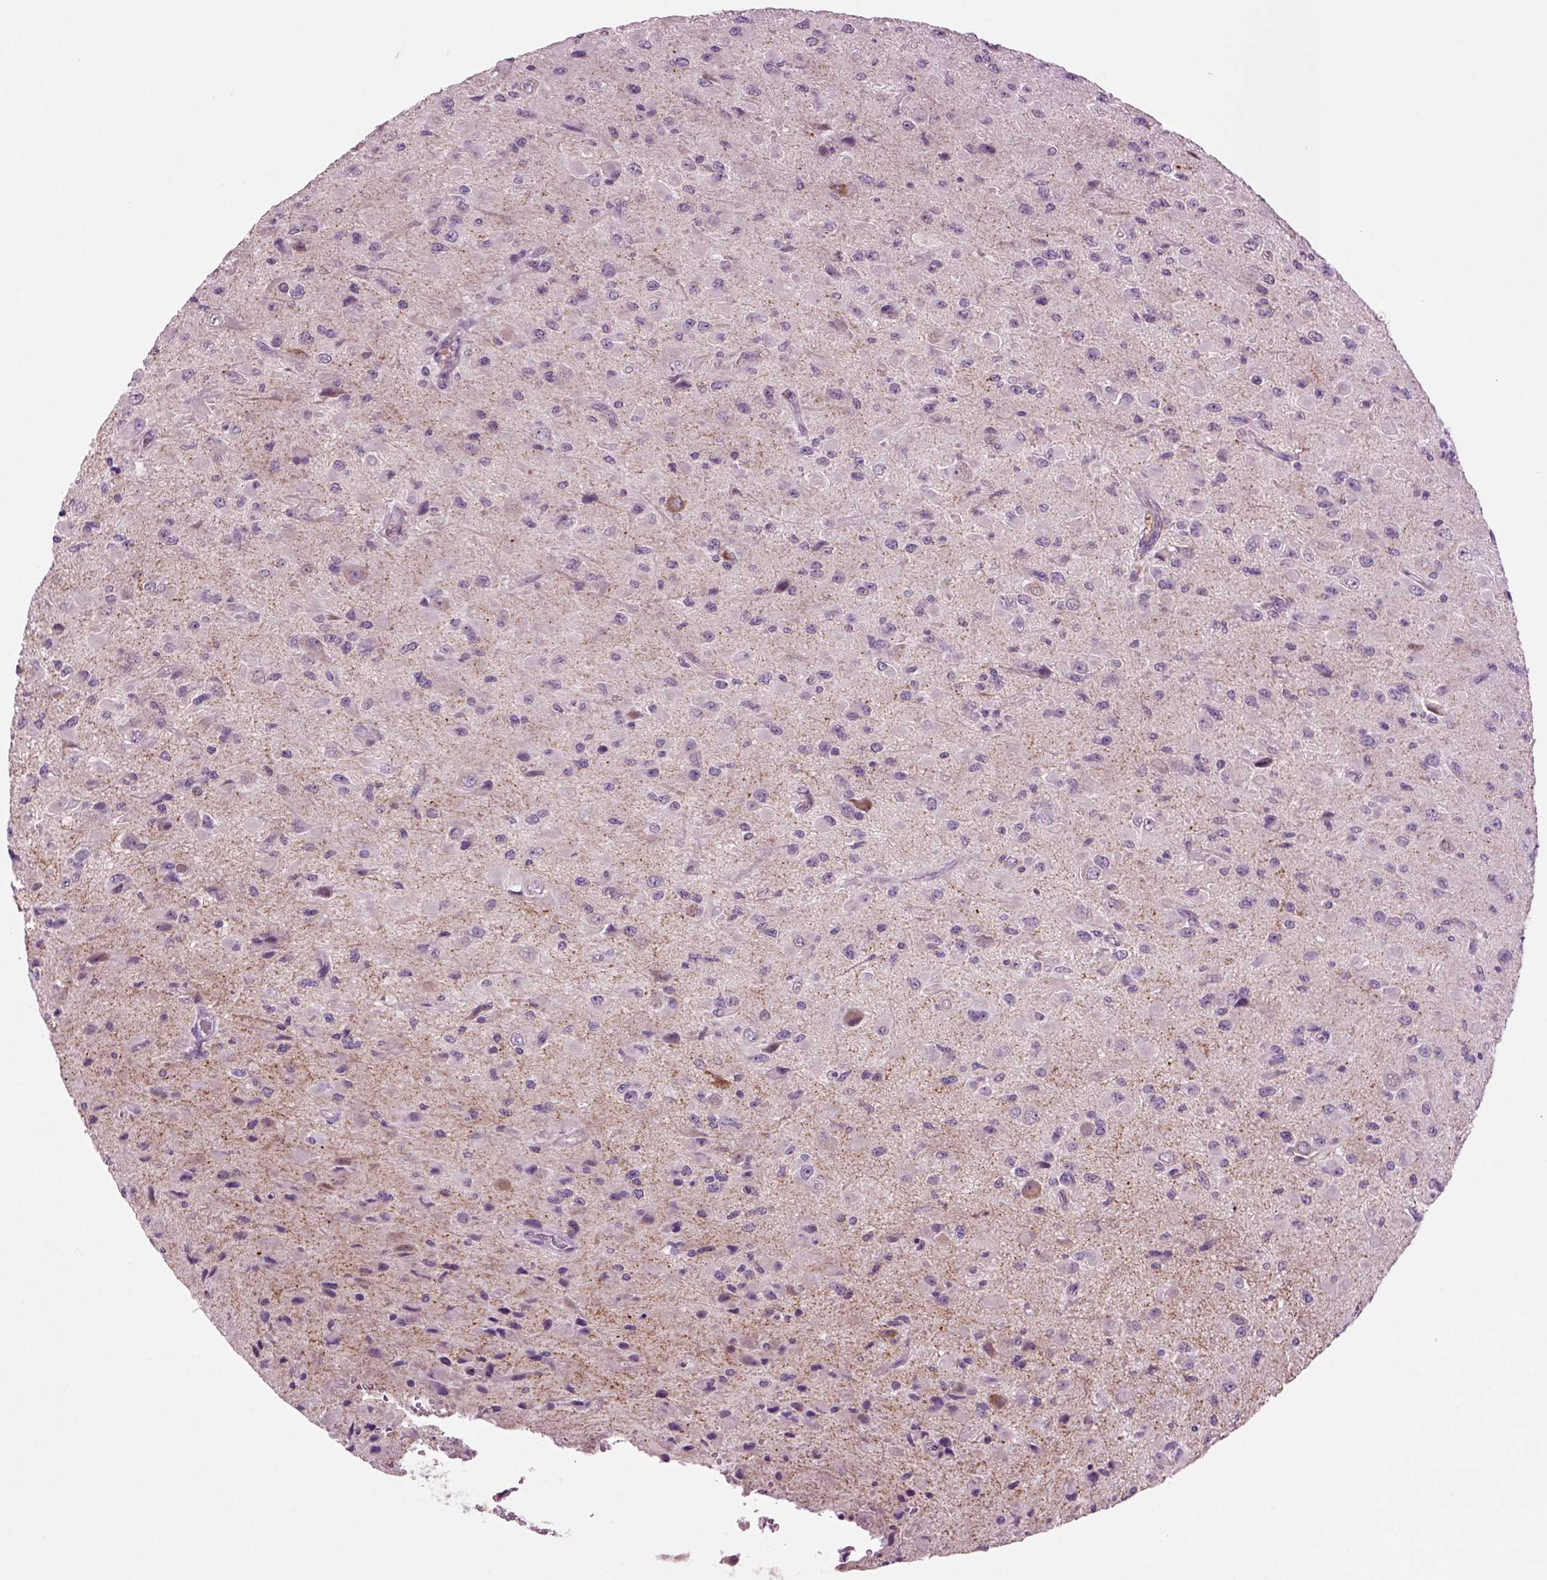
{"staining": {"intensity": "negative", "quantity": "none", "location": "none"}, "tissue": "glioma", "cell_type": "Tumor cells", "image_type": "cancer", "snomed": [{"axis": "morphology", "description": "Glioma, malignant, High grade"}, {"axis": "topography", "description": "Cerebral cortex"}], "caption": "Immunohistochemistry (IHC) micrograph of human glioma stained for a protein (brown), which reveals no staining in tumor cells.", "gene": "SLC17A6", "patient": {"sex": "male", "age": 35}}